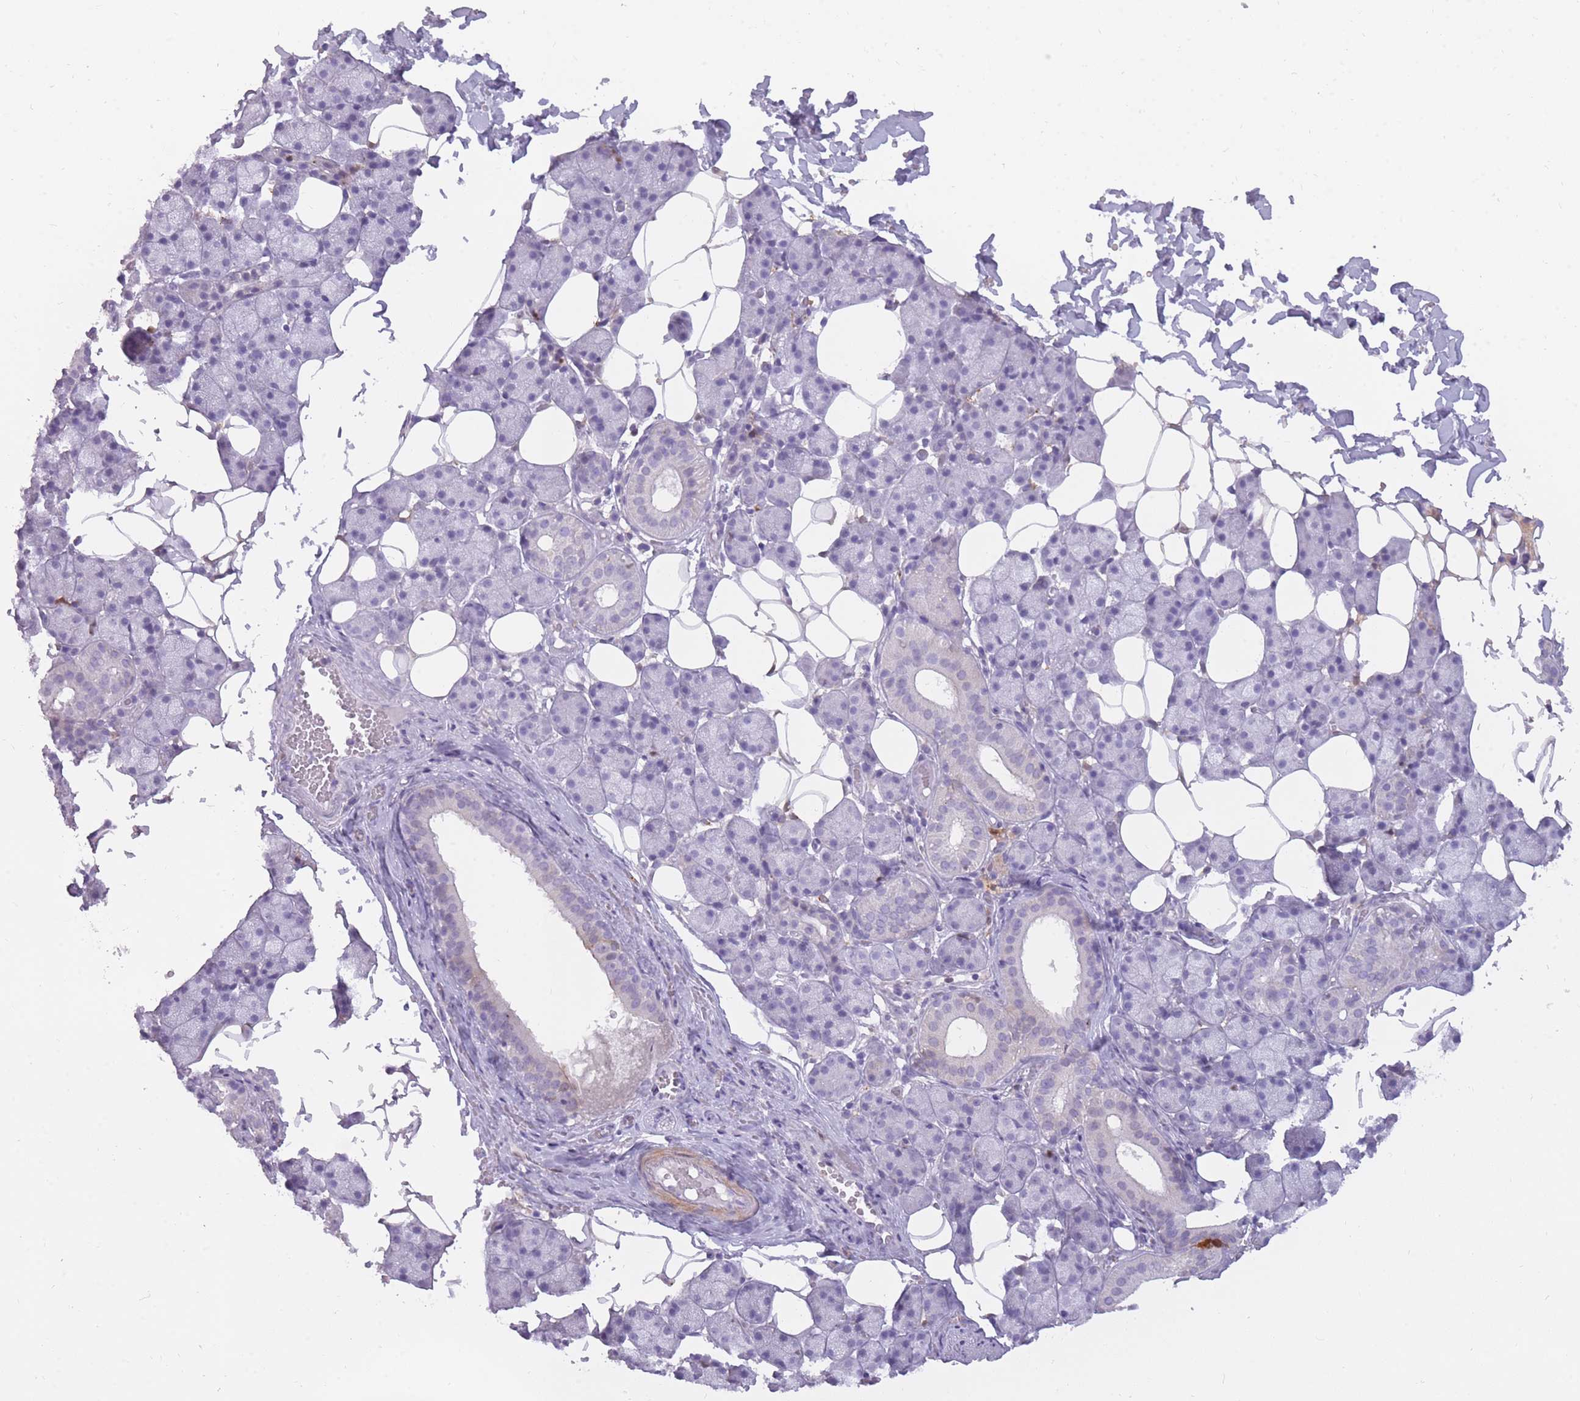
{"staining": {"intensity": "negative", "quantity": "none", "location": "none"}, "tissue": "salivary gland", "cell_type": "Glandular cells", "image_type": "normal", "snomed": [{"axis": "morphology", "description": "Normal tissue, NOS"}, {"axis": "topography", "description": "Salivary gland"}], "caption": "Immunohistochemistry of normal salivary gland shows no staining in glandular cells. (DAB immunohistochemistry (IHC) with hematoxylin counter stain).", "gene": "LGALS9B", "patient": {"sex": "female", "age": 33}}